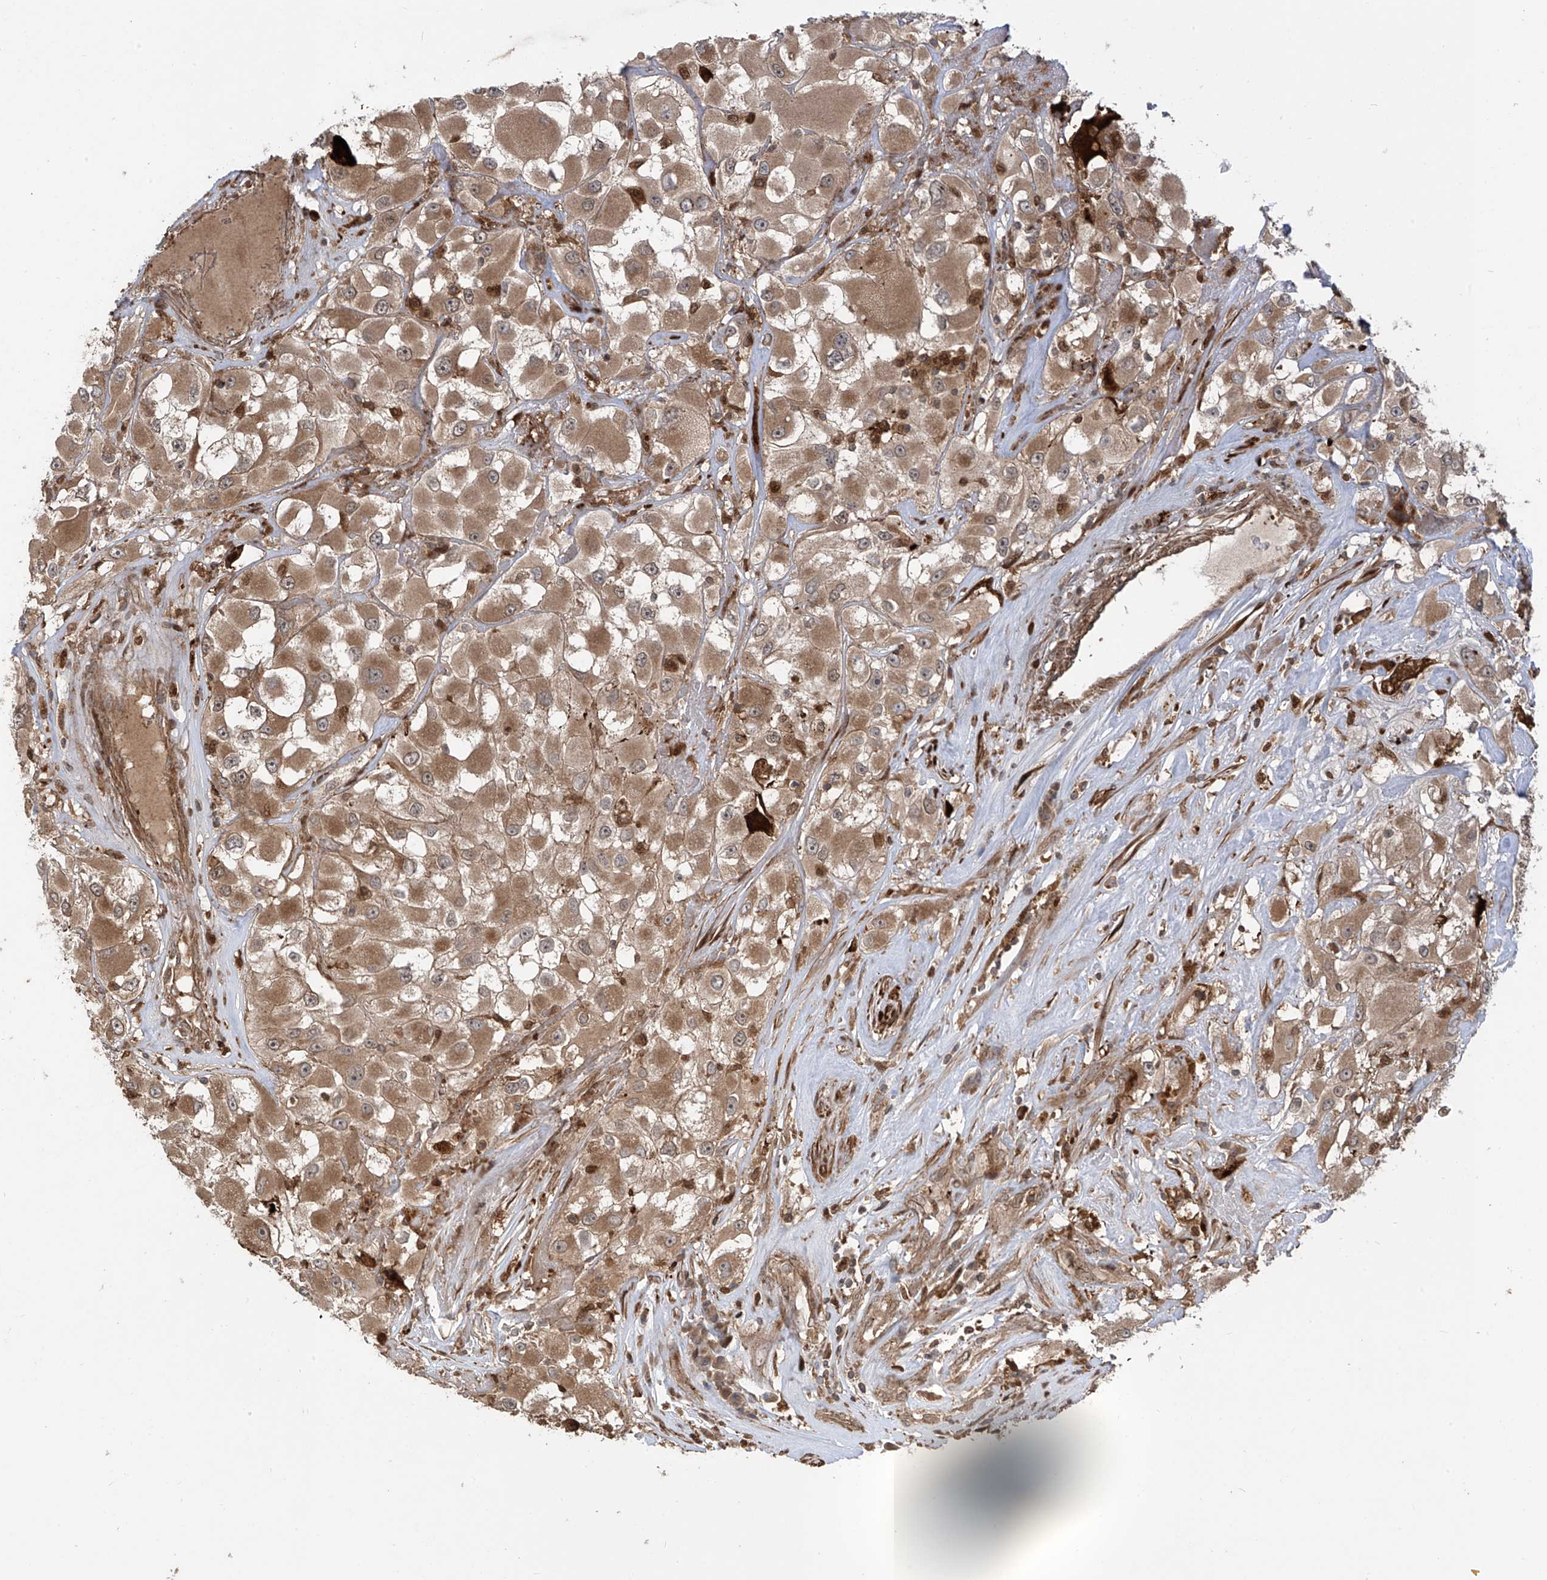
{"staining": {"intensity": "moderate", "quantity": ">75%", "location": "cytoplasmic/membranous"}, "tissue": "renal cancer", "cell_type": "Tumor cells", "image_type": "cancer", "snomed": [{"axis": "morphology", "description": "Adenocarcinoma, NOS"}, {"axis": "topography", "description": "Kidney"}], "caption": "Brown immunohistochemical staining in renal cancer demonstrates moderate cytoplasmic/membranous positivity in approximately >75% of tumor cells.", "gene": "ATAD2B", "patient": {"sex": "female", "age": 52}}